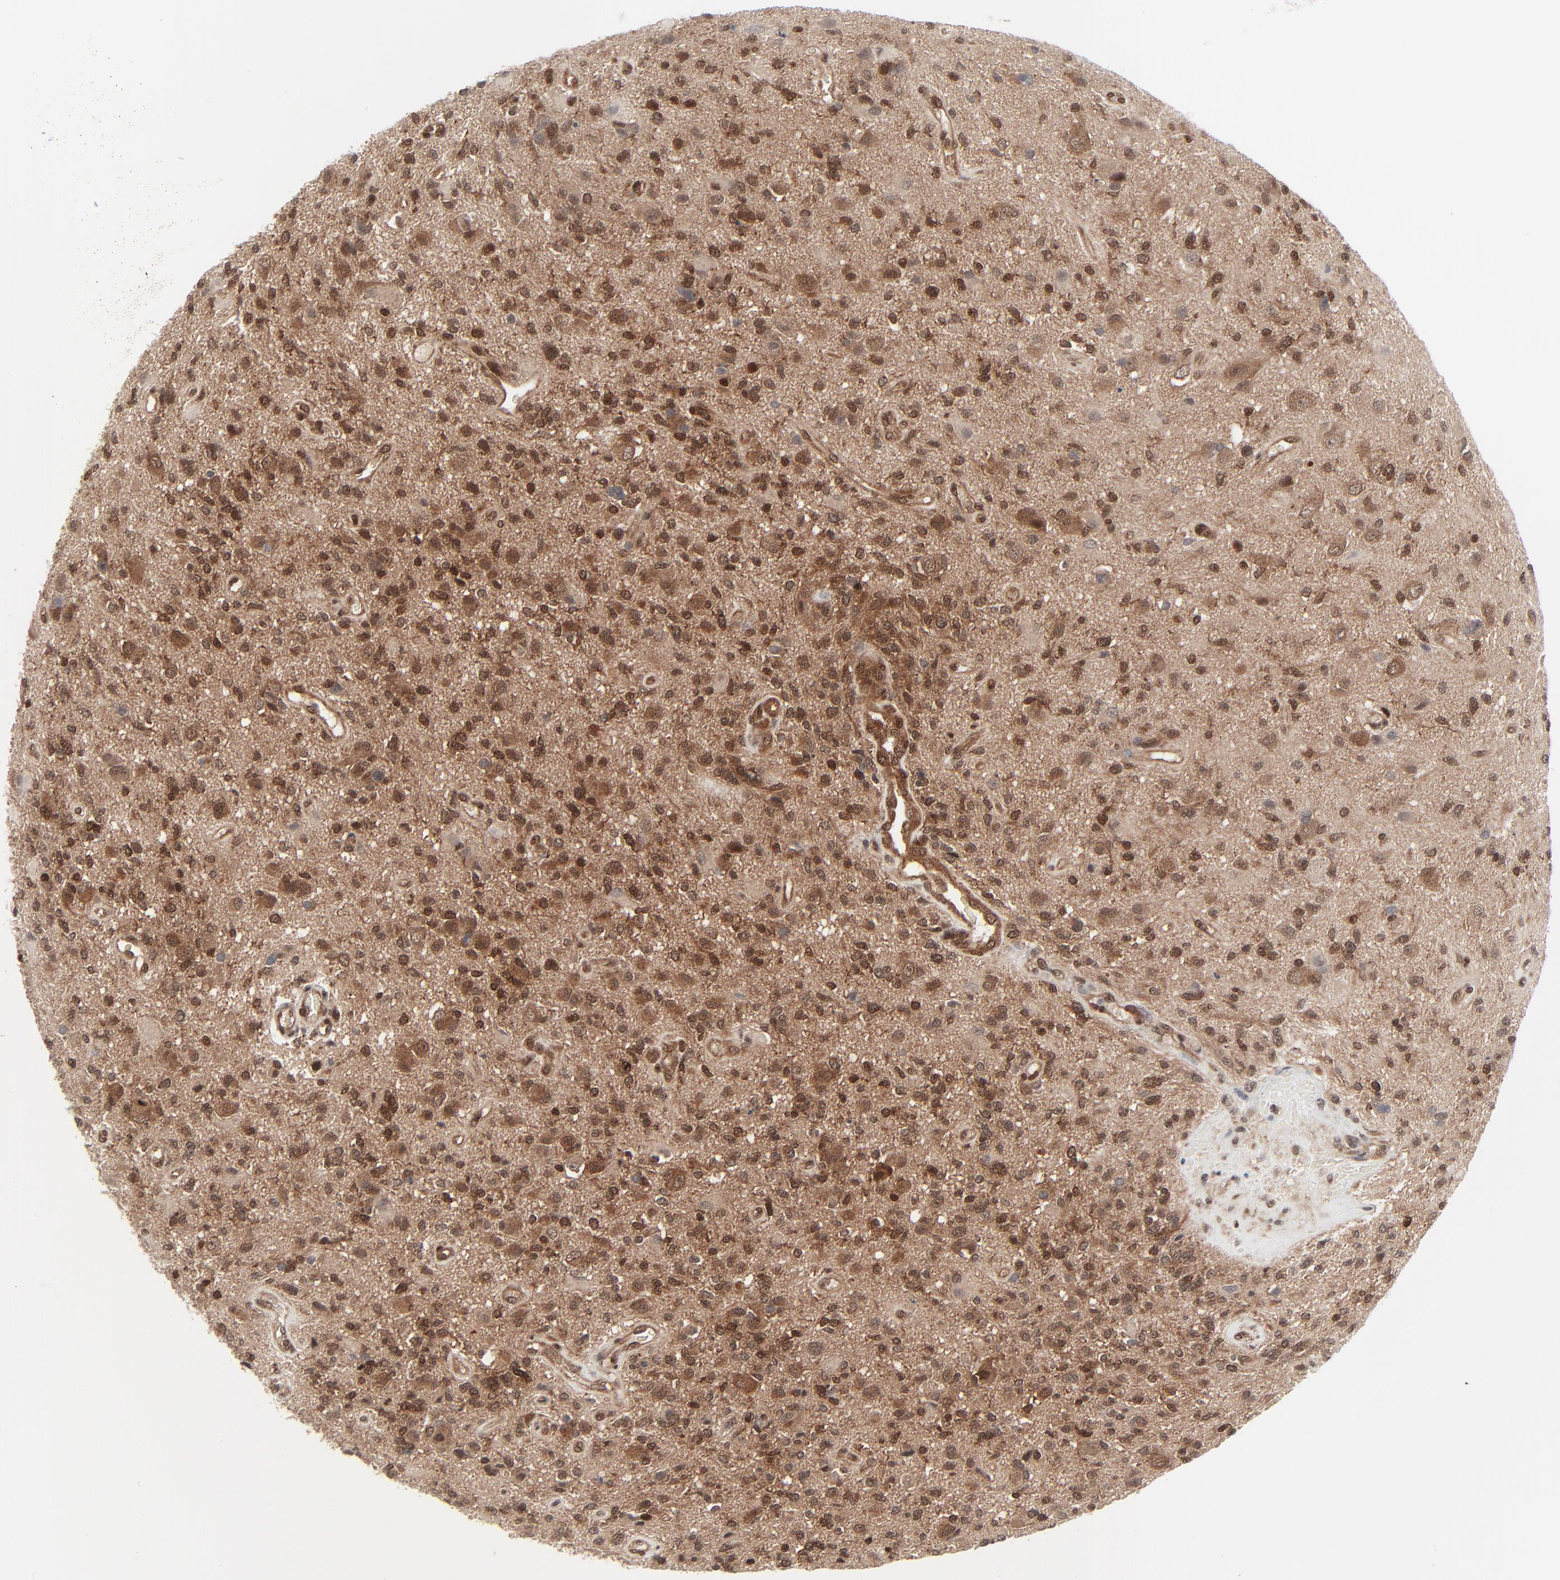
{"staining": {"intensity": "moderate", "quantity": ">75%", "location": "cytoplasmic/membranous,nuclear"}, "tissue": "glioma", "cell_type": "Tumor cells", "image_type": "cancer", "snomed": [{"axis": "morphology", "description": "Normal tissue, NOS"}, {"axis": "morphology", "description": "Glioma, malignant, High grade"}, {"axis": "topography", "description": "Cerebral cortex"}], "caption": "The immunohistochemical stain labels moderate cytoplasmic/membranous and nuclear expression in tumor cells of malignant glioma (high-grade) tissue.", "gene": "AKT1", "patient": {"sex": "male", "age": 75}}